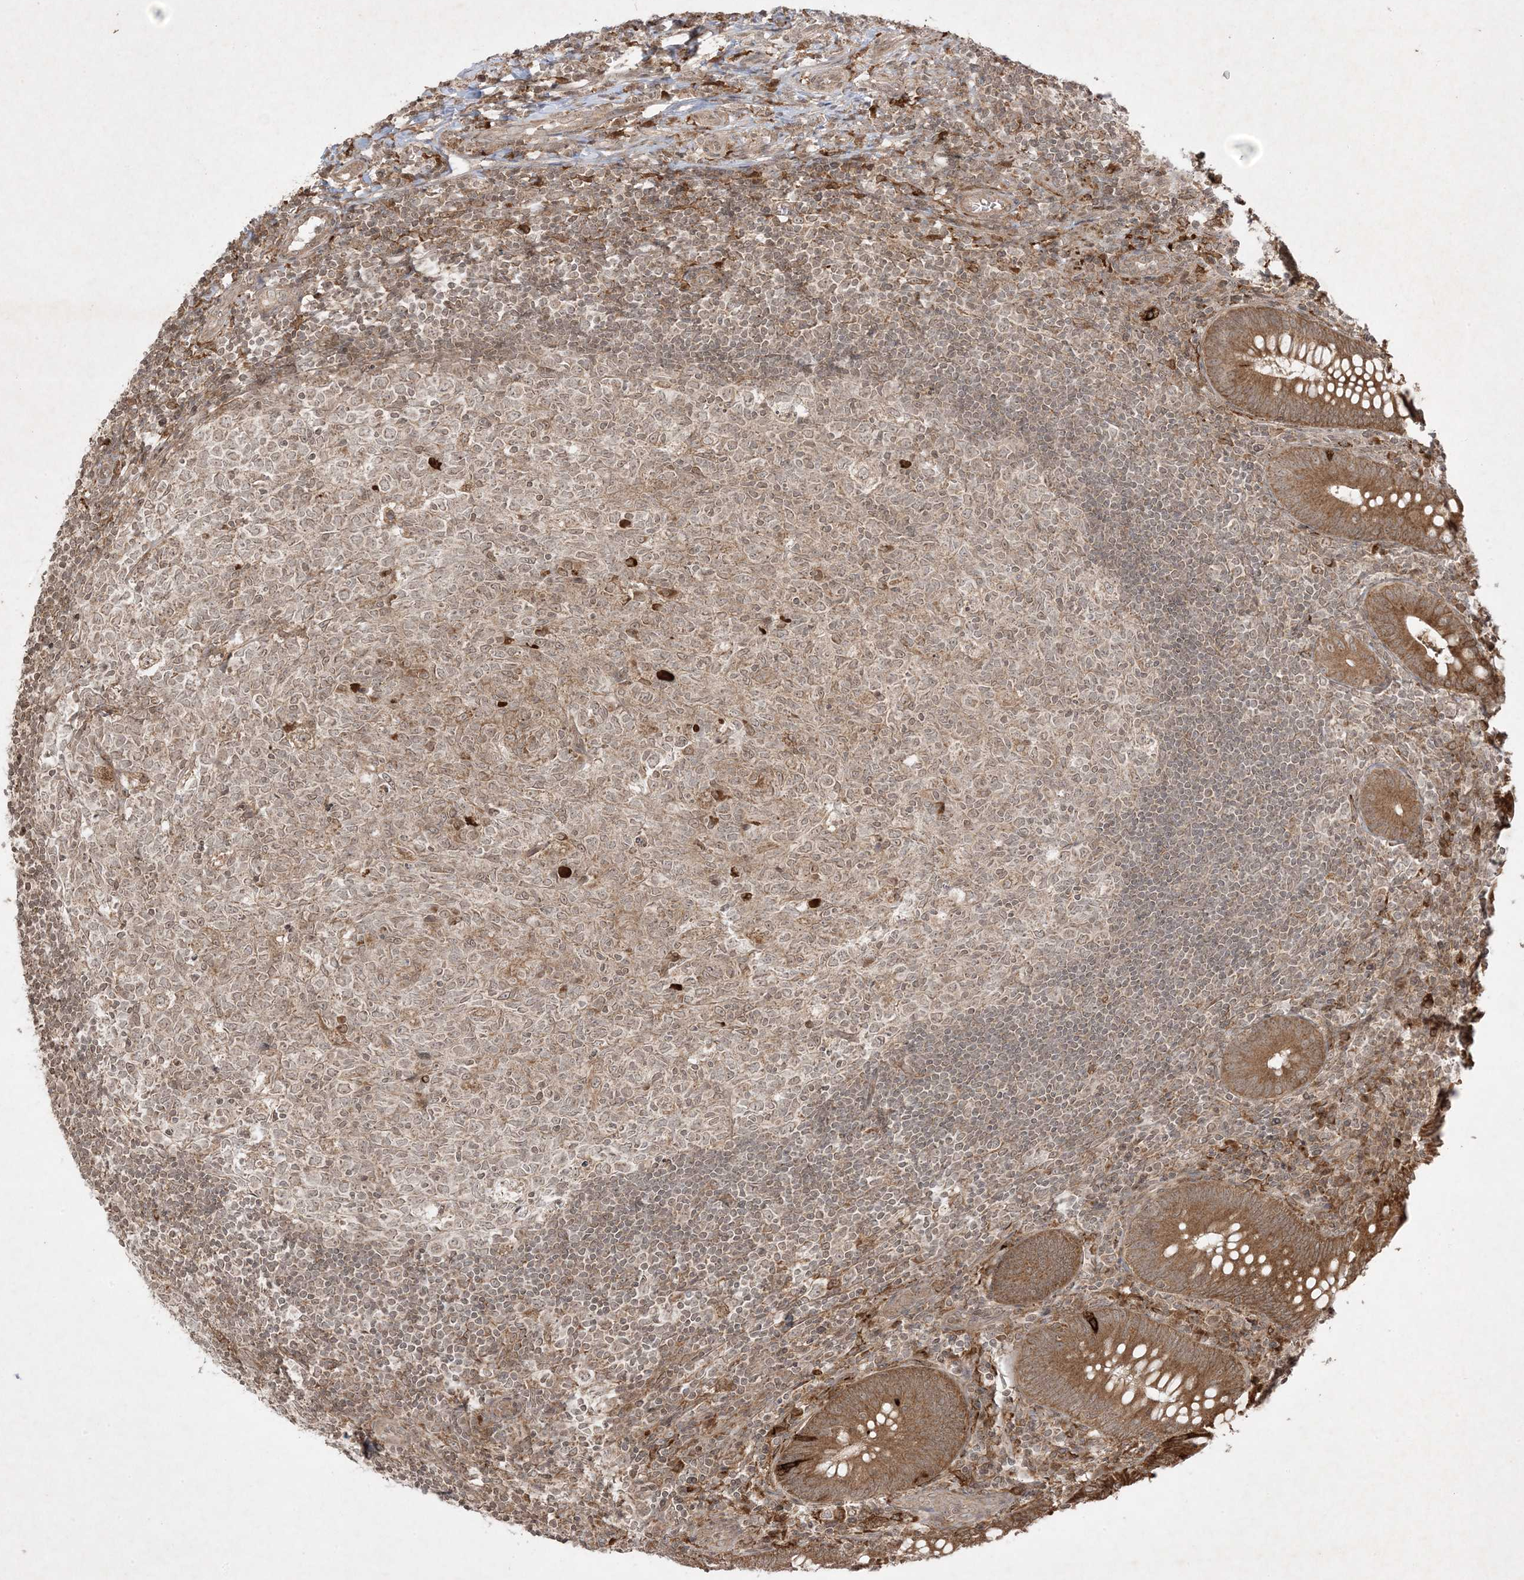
{"staining": {"intensity": "moderate", "quantity": ">75%", "location": "cytoplasmic/membranous"}, "tissue": "appendix", "cell_type": "Glandular cells", "image_type": "normal", "snomed": [{"axis": "morphology", "description": "Normal tissue, NOS"}, {"axis": "topography", "description": "Appendix"}], "caption": "A photomicrograph of human appendix stained for a protein shows moderate cytoplasmic/membranous brown staining in glandular cells.", "gene": "PTK6", "patient": {"sex": "male", "age": 14}}